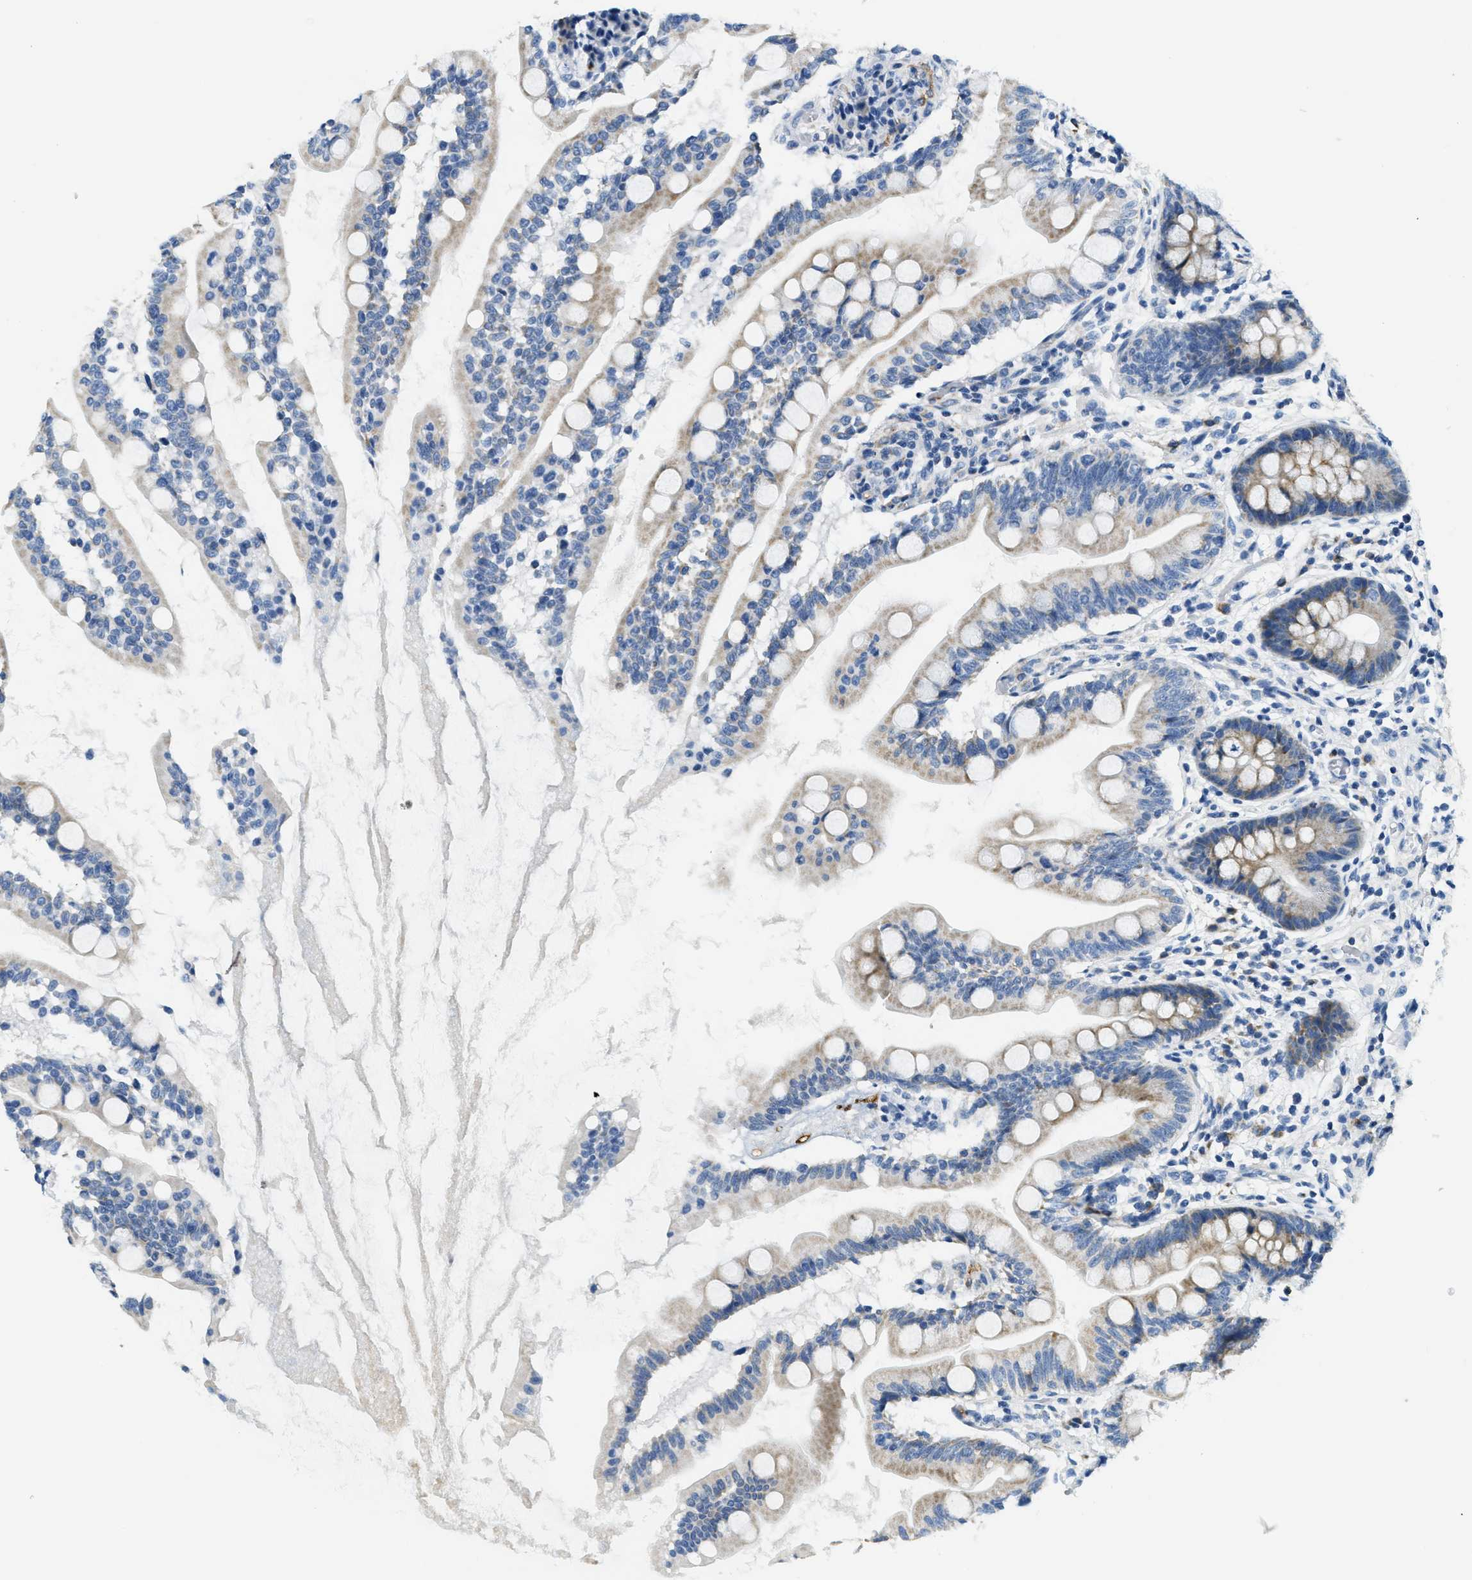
{"staining": {"intensity": "weak", "quantity": ">75%", "location": "cytoplasmic/membranous"}, "tissue": "small intestine", "cell_type": "Glandular cells", "image_type": "normal", "snomed": [{"axis": "morphology", "description": "Normal tissue, NOS"}, {"axis": "topography", "description": "Small intestine"}], "caption": "A photomicrograph showing weak cytoplasmic/membranous positivity in about >75% of glandular cells in unremarkable small intestine, as visualized by brown immunohistochemical staining.", "gene": "CA4", "patient": {"sex": "female", "age": 56}}